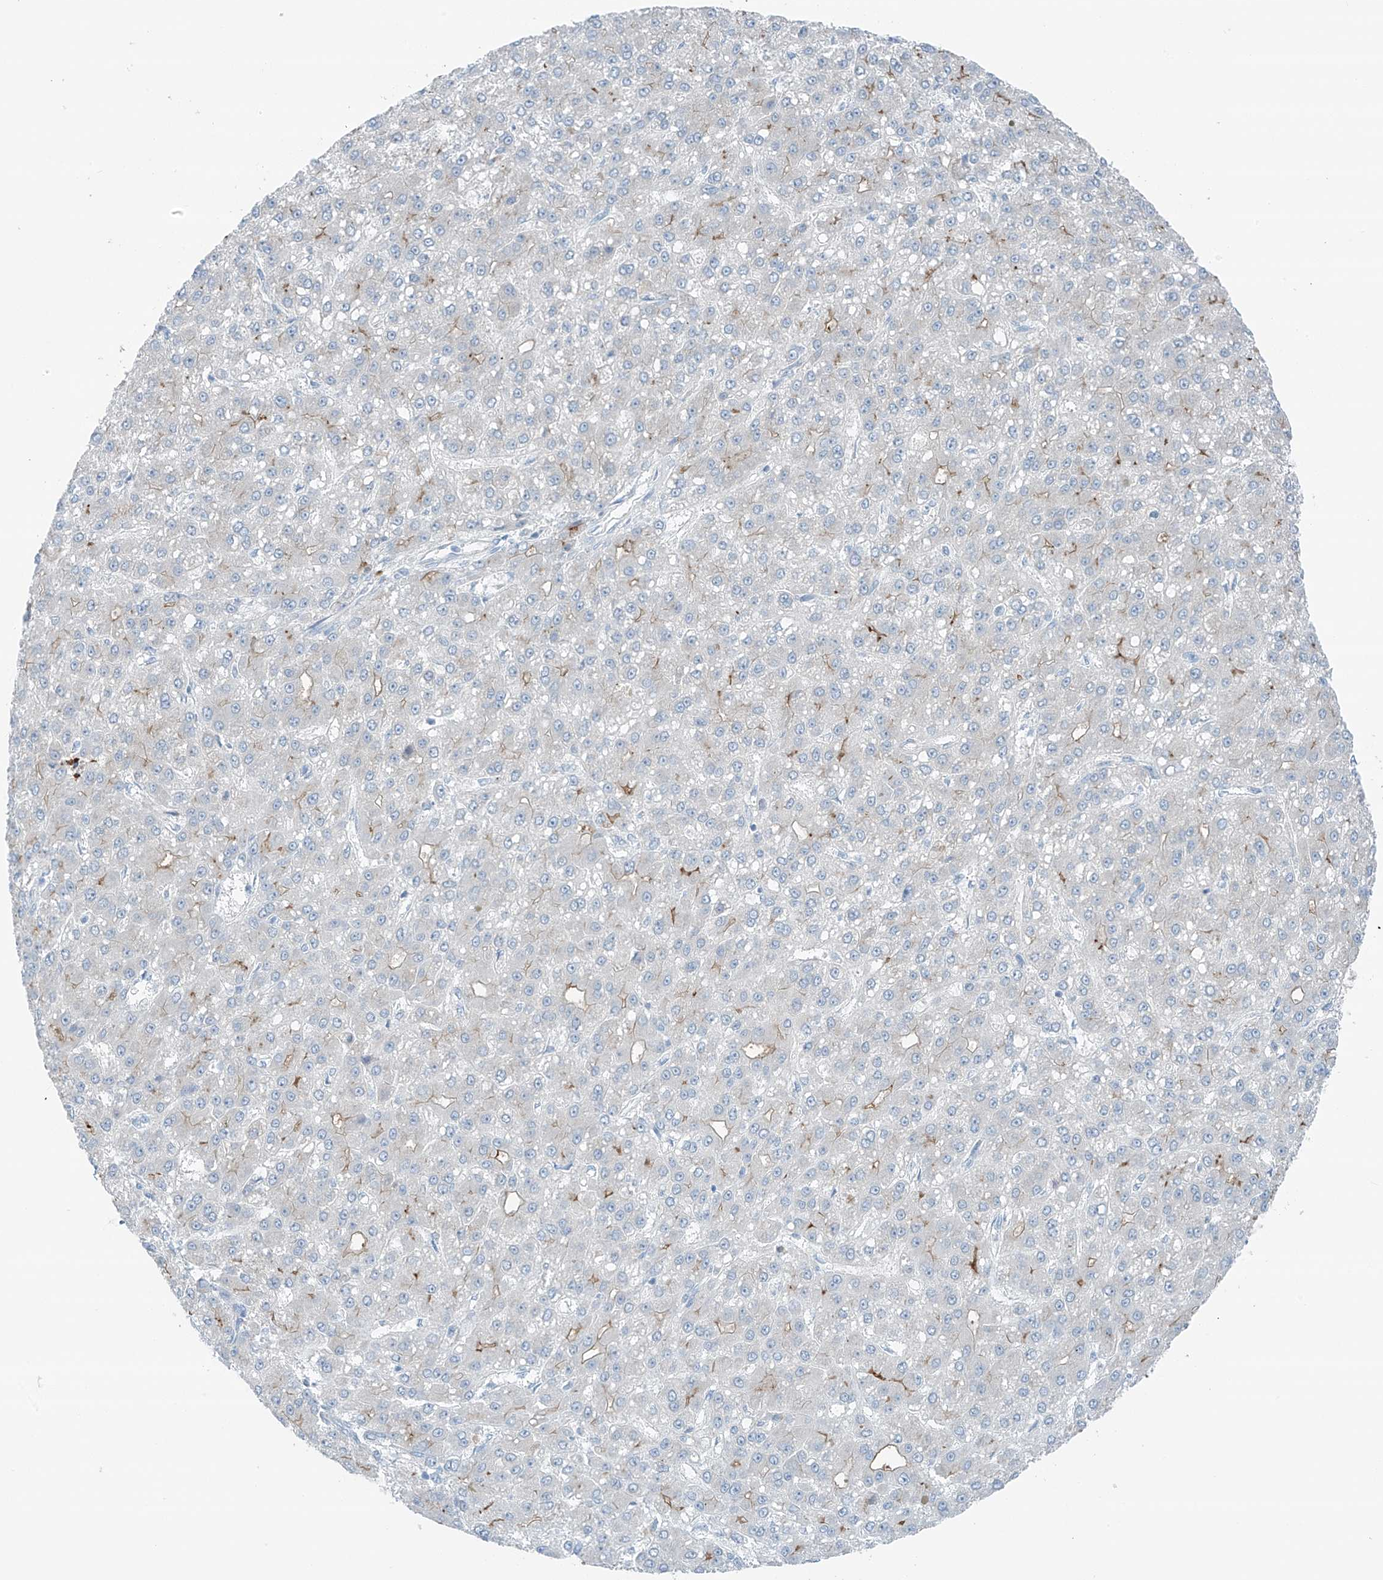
{"staining": {"intensity": "weak", "quantity": "<25%", "location": "cytoplasmic/membranous"}, "tissue": "liver cancer", "cell_type": "Tumor cells", "image_type": "cancer", "snomed": [{"axis": "morphology", "description": "Carcinoma, Hepatocellular, NOS"}, {"axis": "topography", "description": "Liver"}], "caption": "Immunohistochemical staining of human hepatocellular carcinoma (liver) displays no significant expression in tumor cells. (Immunohistochemistry (ihc), brightfield microscopy, high magnification).", "gene": "ZNF793", "patient": {"sex": "male", "age": 67}}